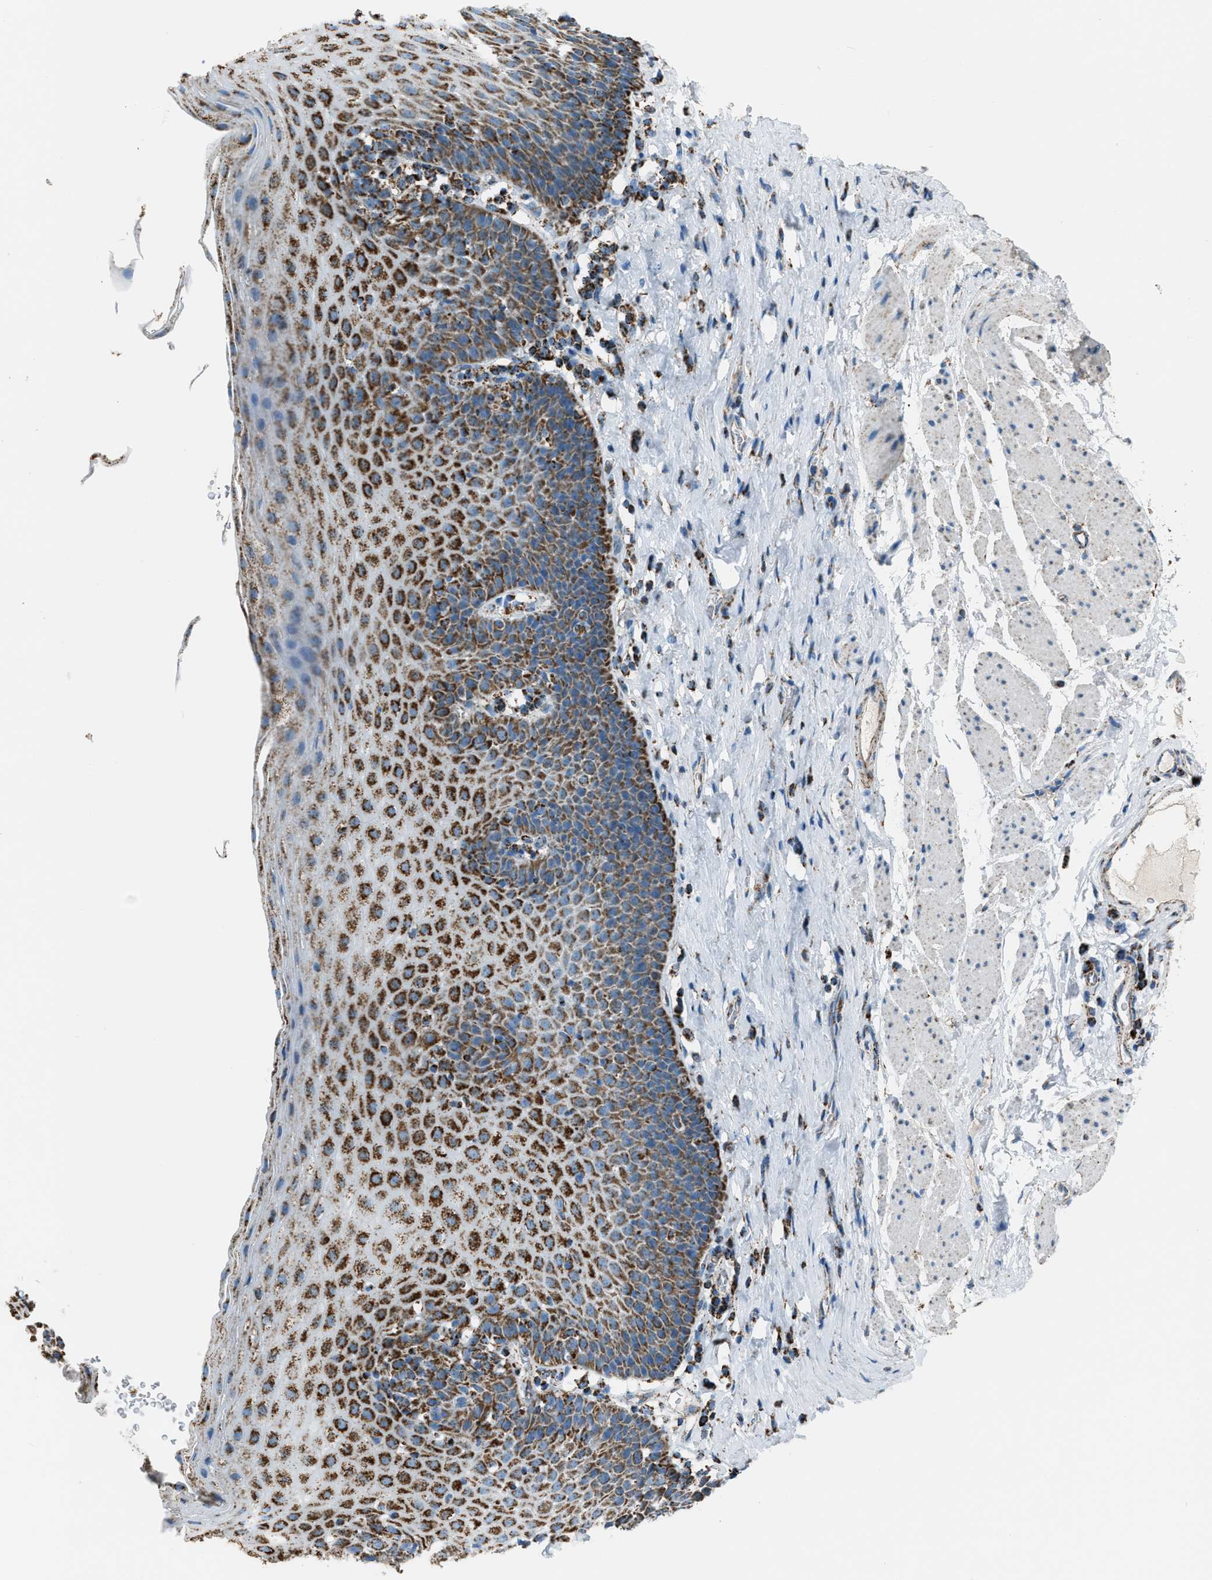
{"staining": {"intensity": "strong", "quantity": ">75%", "location": "cytoplasmic/membranous"}, "tissue": "esophagus", "cell_type": "Squamous epithelial cells", "image_type": "normal", "snomed": [{"axis": "morphology", "description": "Normal tissue, NOS"}, {"axis": "topography", "description": "Esophagus"}], "caption": "Esophagus stained with a brown dye shows strong cytoplasmic/membranous positive expression in about >75% of squamous epithelial cells.", "gene": "MDH2", "patient": {"sex": "female", "age": 61}}